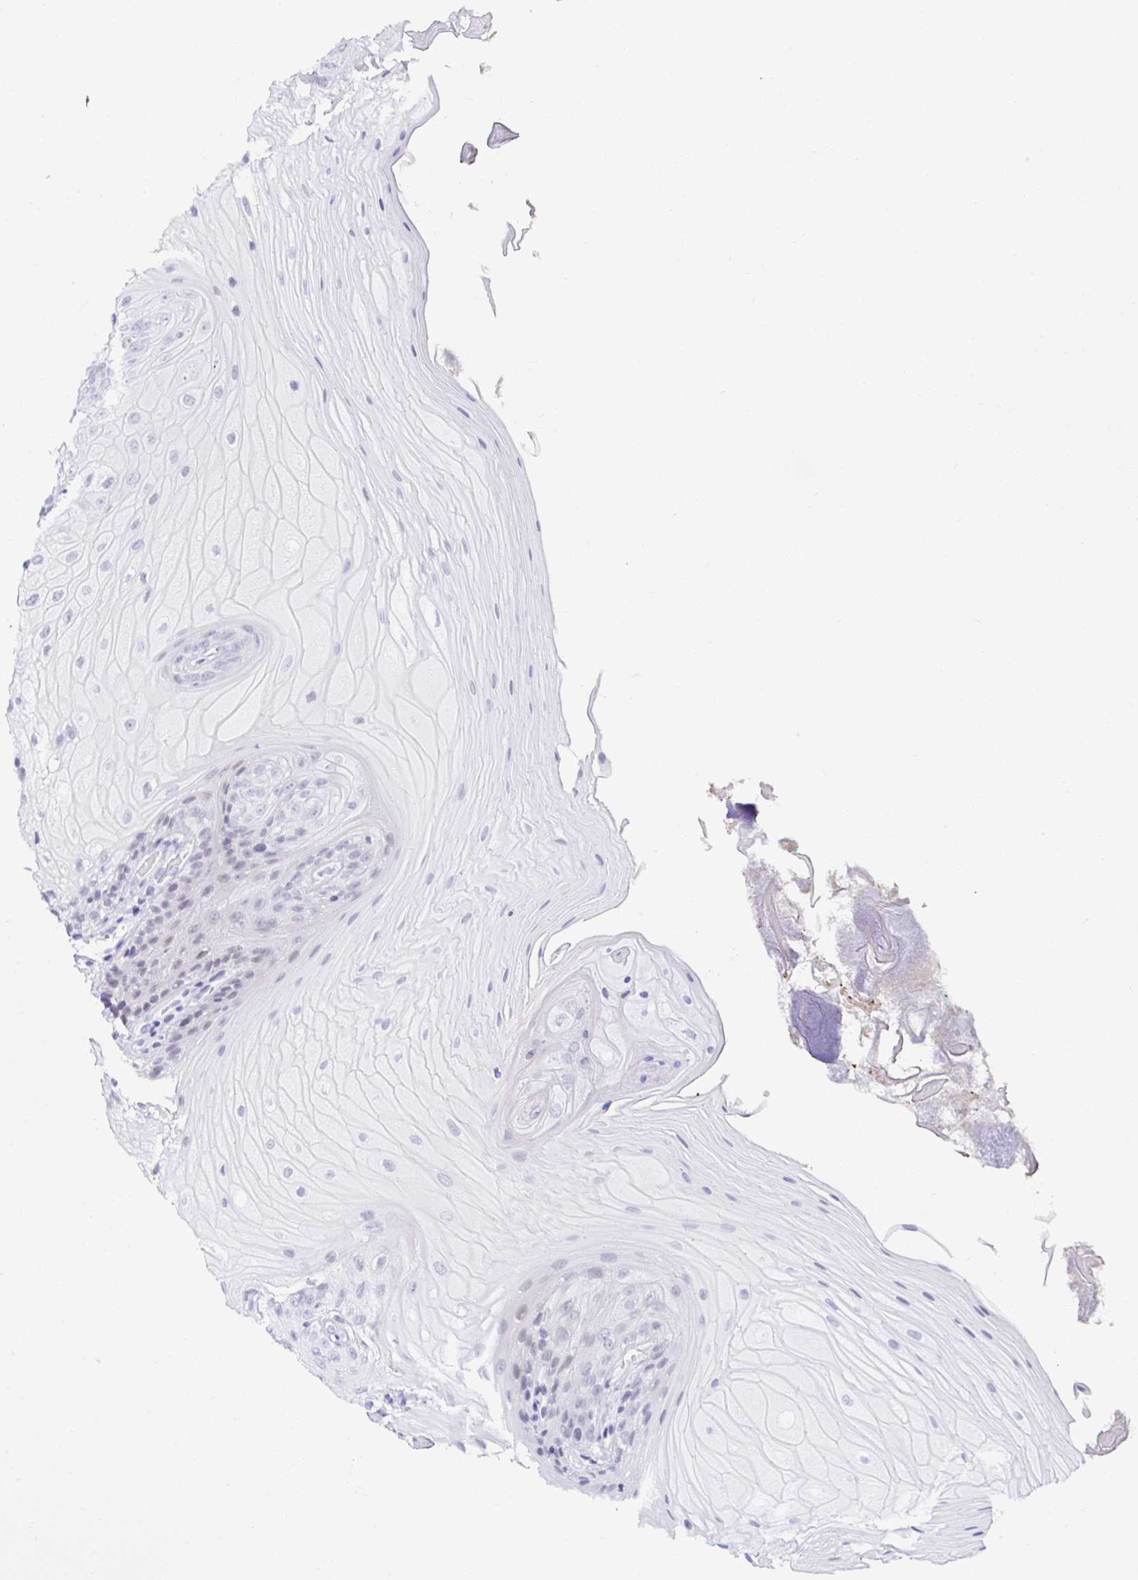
{"staining": {"intensity": "negative", "quantity": "none", "location": "none"}, "tissue": "oral mucosa", "cell_type": "Squamous epithelial cells", "image_type": "normal", "snomed": [{"axis": "morphology", "description": "Normal tissue, NOS"}, {"axis": "topography", "description": "Oral tissue"}, {"axis": "topography", "description": "Tounge, NOS"}, {"axis": "topography", "description": "Head-Neck"}], "caption": "Protein analysis of benign oral mucosa displays no significant positivity in squamous epithelial cells.", "gene": "CYBB", "patient": {"sex": "female", "age": 84}}